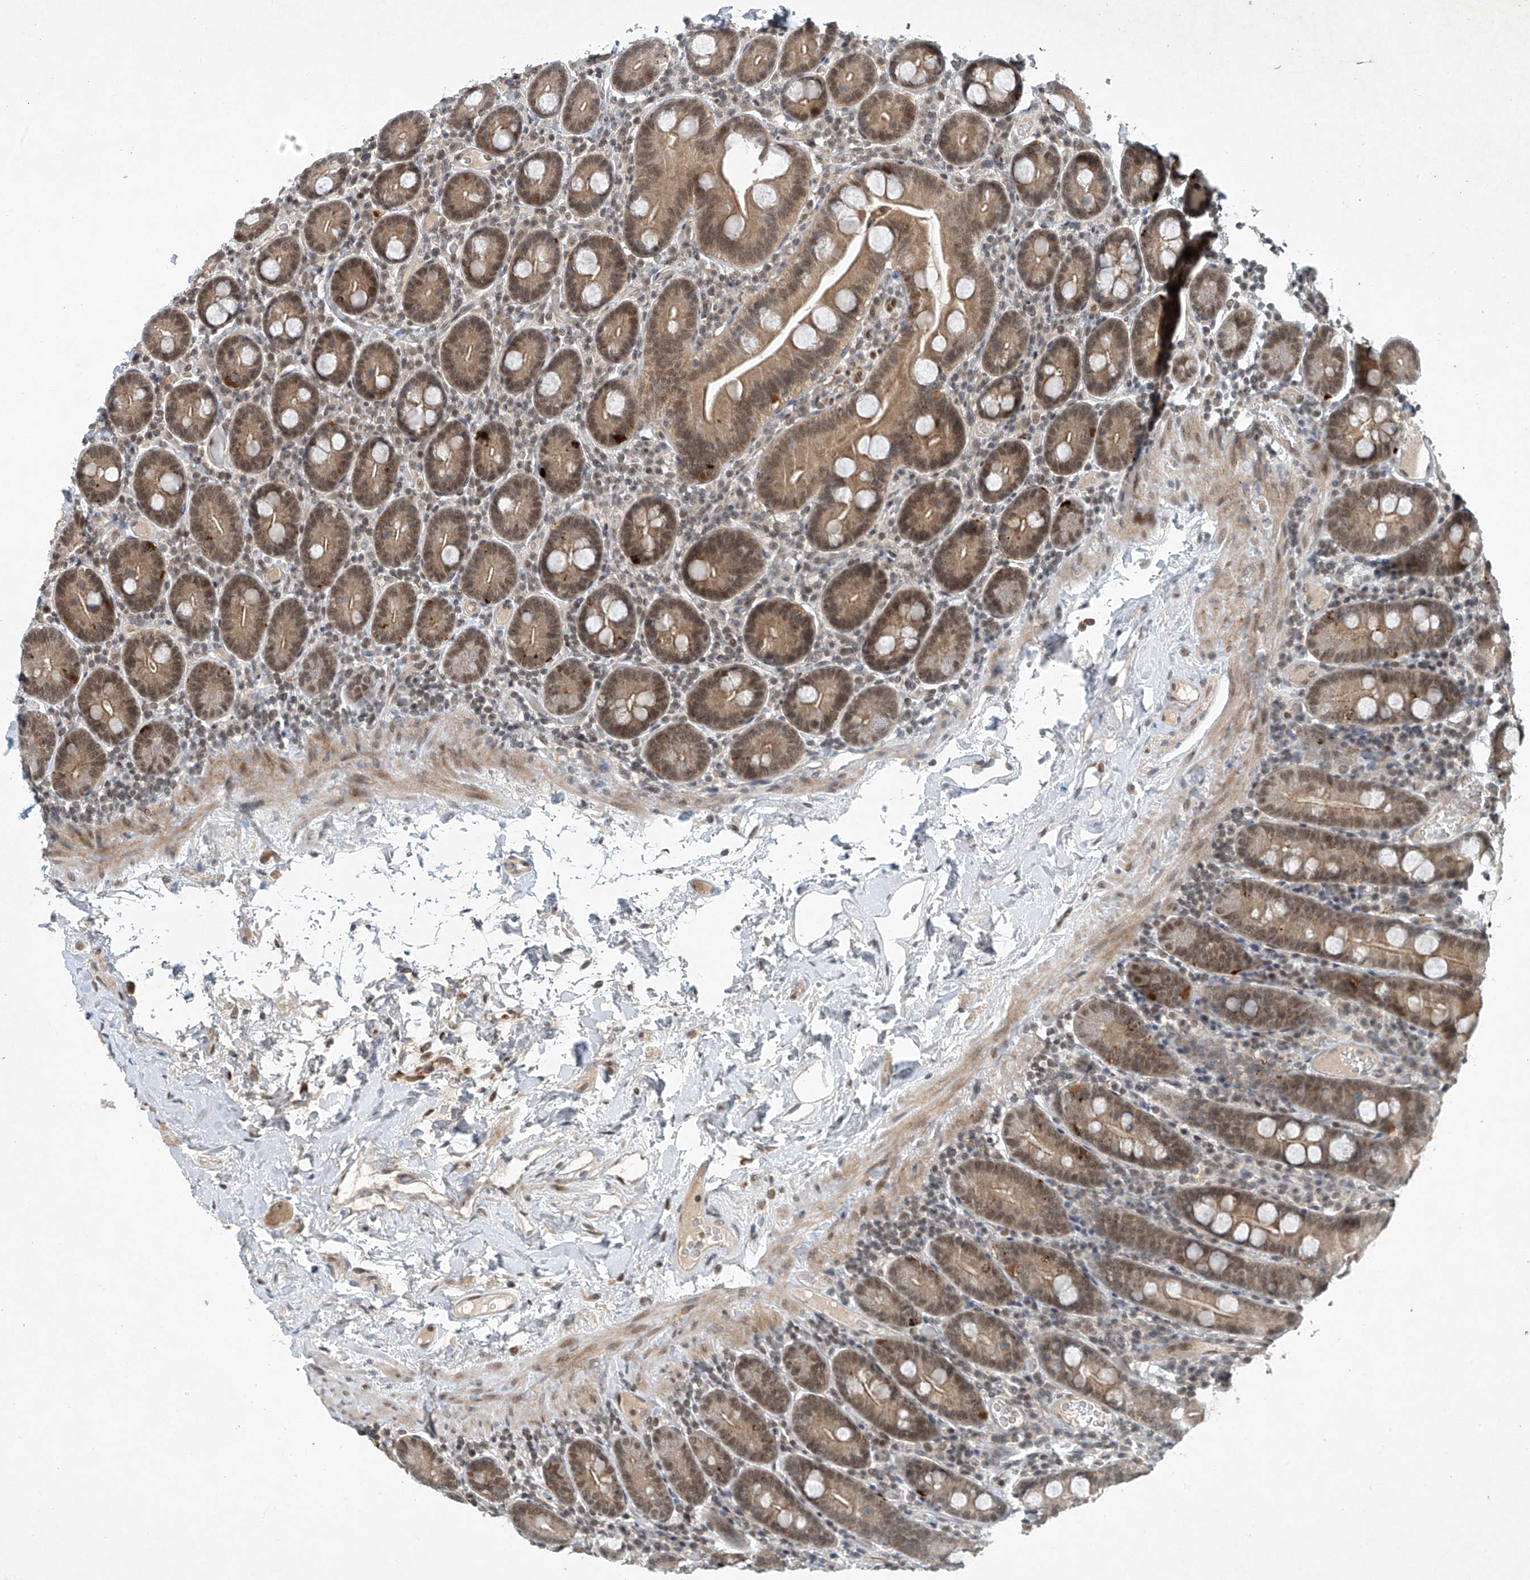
{"staining": {"intensity": "moderate", "quantity": ">75%", "location": "cytoplasmic/membranous,nuclear"}, "tissue": "duodenum", "cell_type": "Glandular cells", "image_type": "normal", "snomed": [{"axis": "morphology", "description": "Normal tissue, NOS"}, {"axis": "topography", "description": "Duodenum"}], "caption": "A brown stain highlights moderate cytoplasmic/membranous,nuclear staining of a protein in glandular cells of benign duodenum. (brown staining indicates protein expression, while blue staining denotes nuclei).", "gene": "TAF8", "patient": {"sex": "male", "age": 55}}